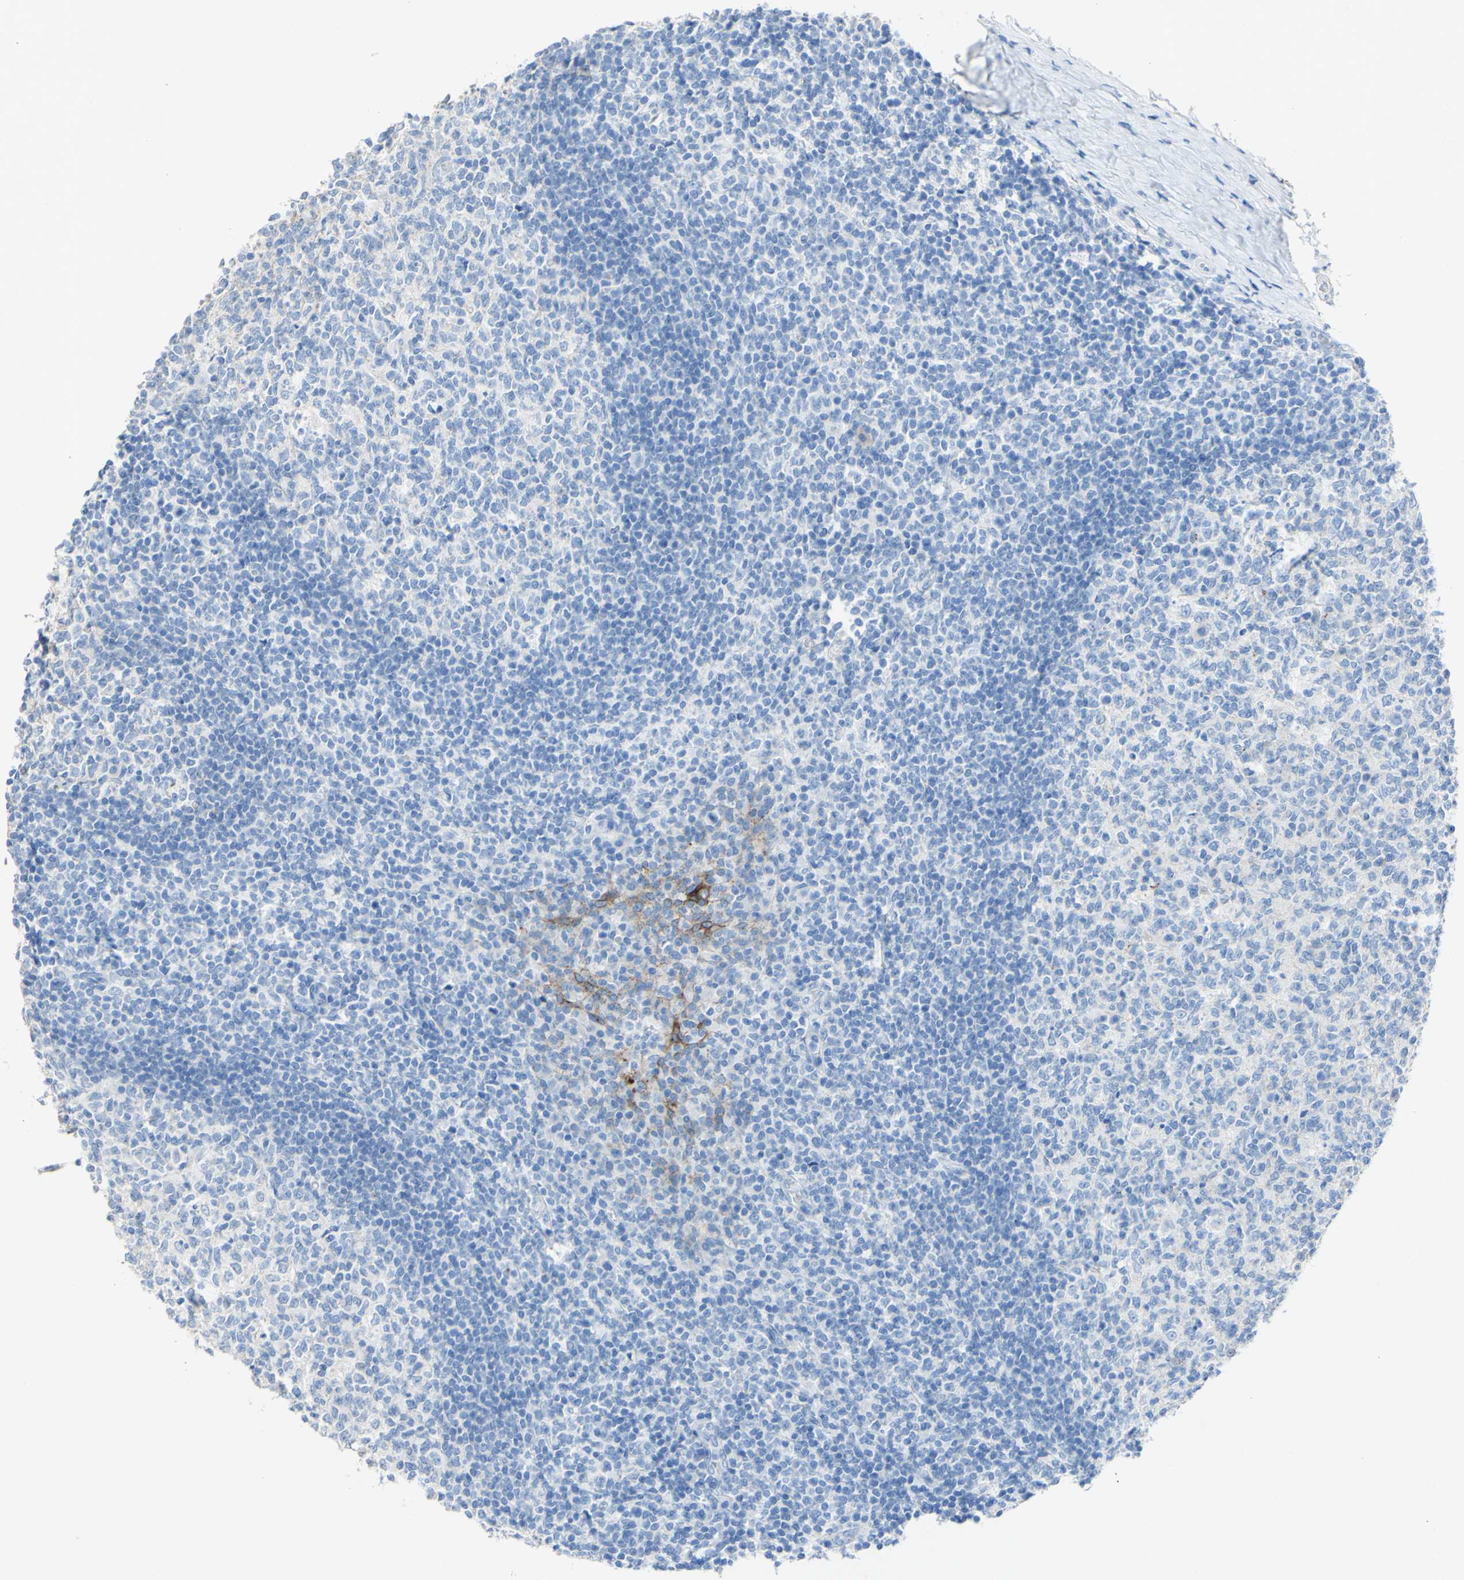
{"staining": {"intensity": "negative", "quantity": "none", "location": "none"}, "tissue": "tonsil", "cell_type": "Germinal center cells", "image_type": "normal", "snomed": [{"axis": "morphology", "description": "Normal tissue, NOS"}, {"axis": "topography", "description": "Tonsil"}], "caption": "Immunohistochemical staining of benign human tonsil shows no significant expression in germinal center cells. (Brightfield microscopy of DAB IHC at high magnification).", "gene": "DSC2", "patient": {"sex": "female", "age": 19}}